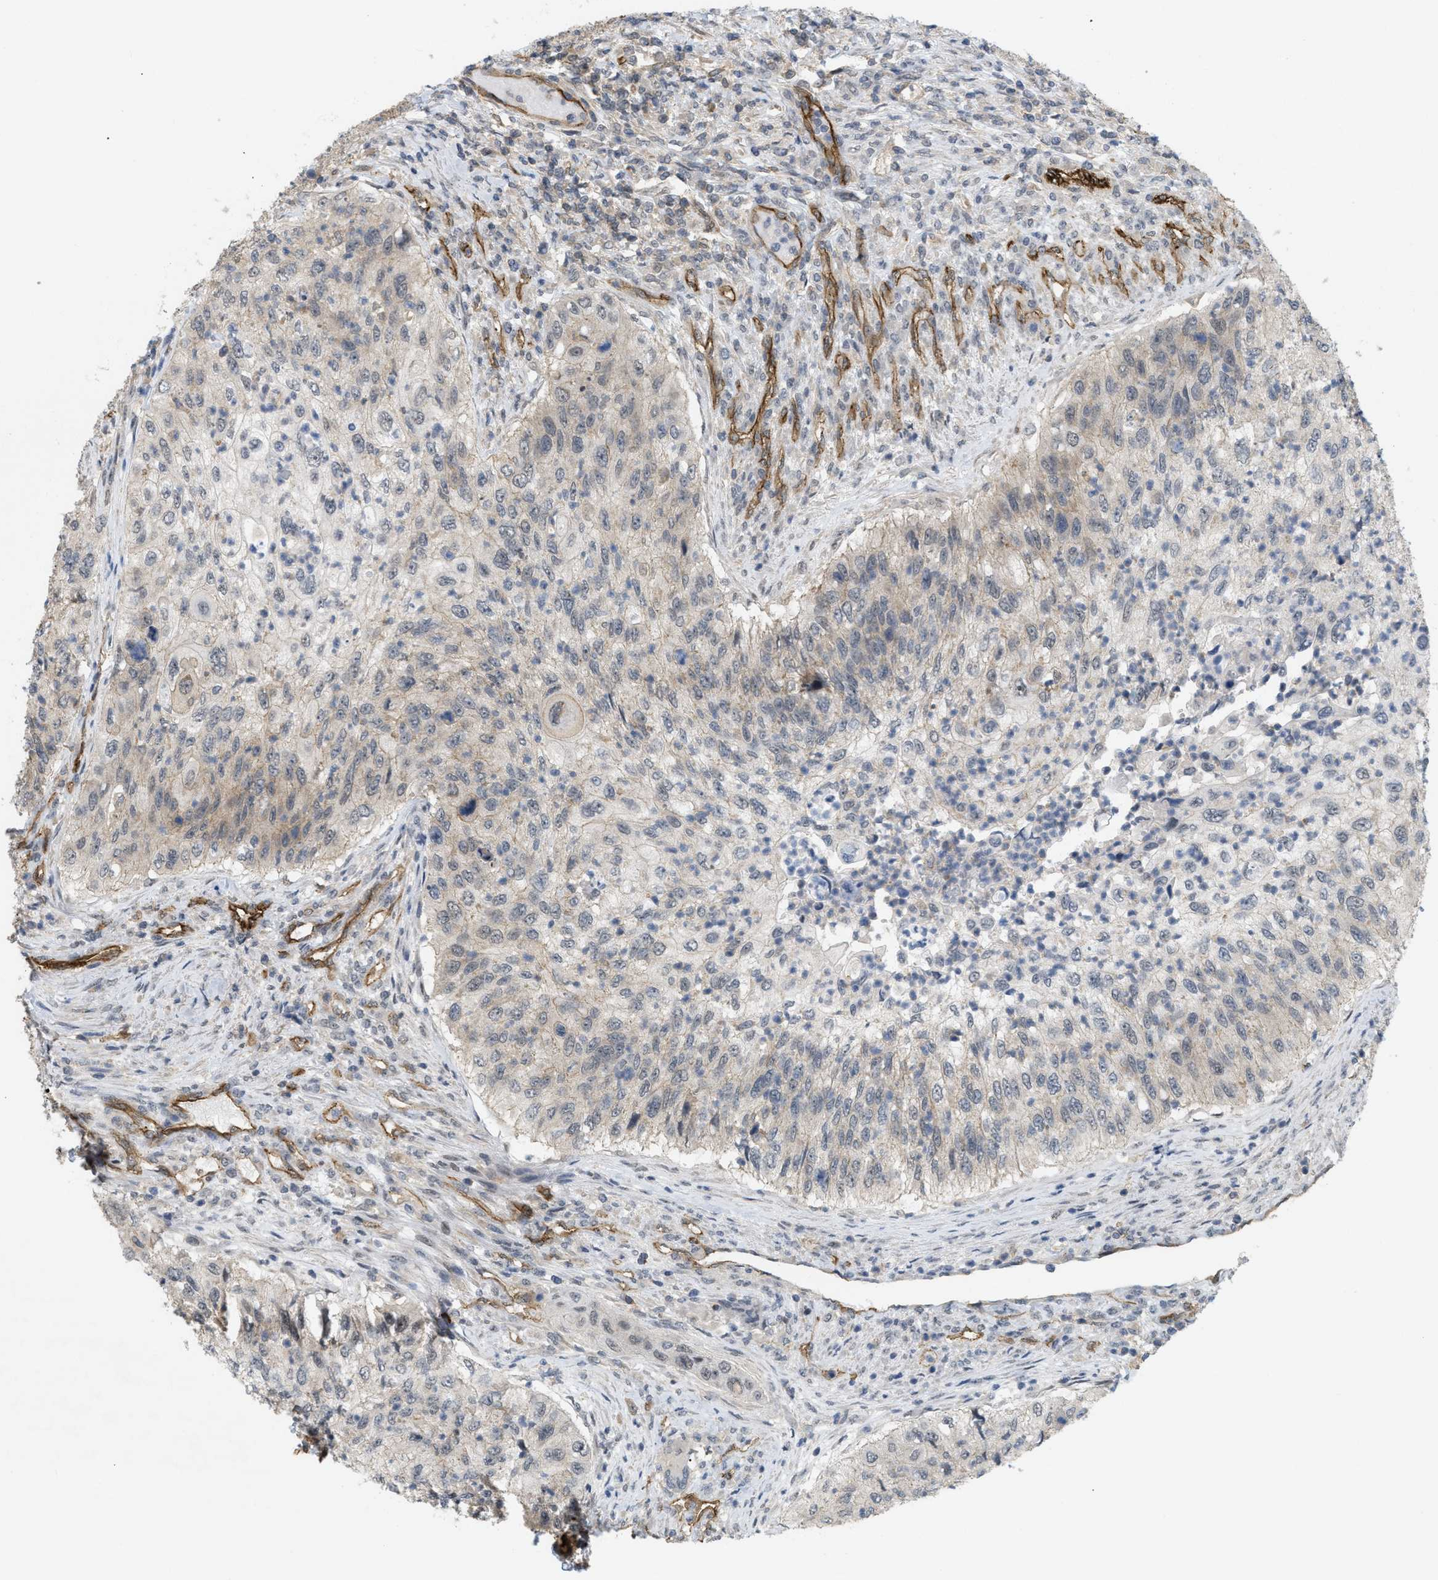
{"staining": {"intensity": "weak", "quantity": "25%-75%", "location": "cytoplasmic/membranous"}, "tissue": "urothelial cancer", "cell_type": "Tumor cells", "image_type": "cancer", "snomed": [{"axis": "morphology", "description": "Urothelial carcinoma, High grade"}, {"axis": "topography", "description": "Urinary bladder"}], "caption": "Immunohistochemical staining of human urothelial cancer reveals low levels of weak cytoplasmic/membranous protein positivity in approximately 25%-75% of tumor cells.", "gene": "PALMD", "patient": {"sex": "female", "age": 60}}